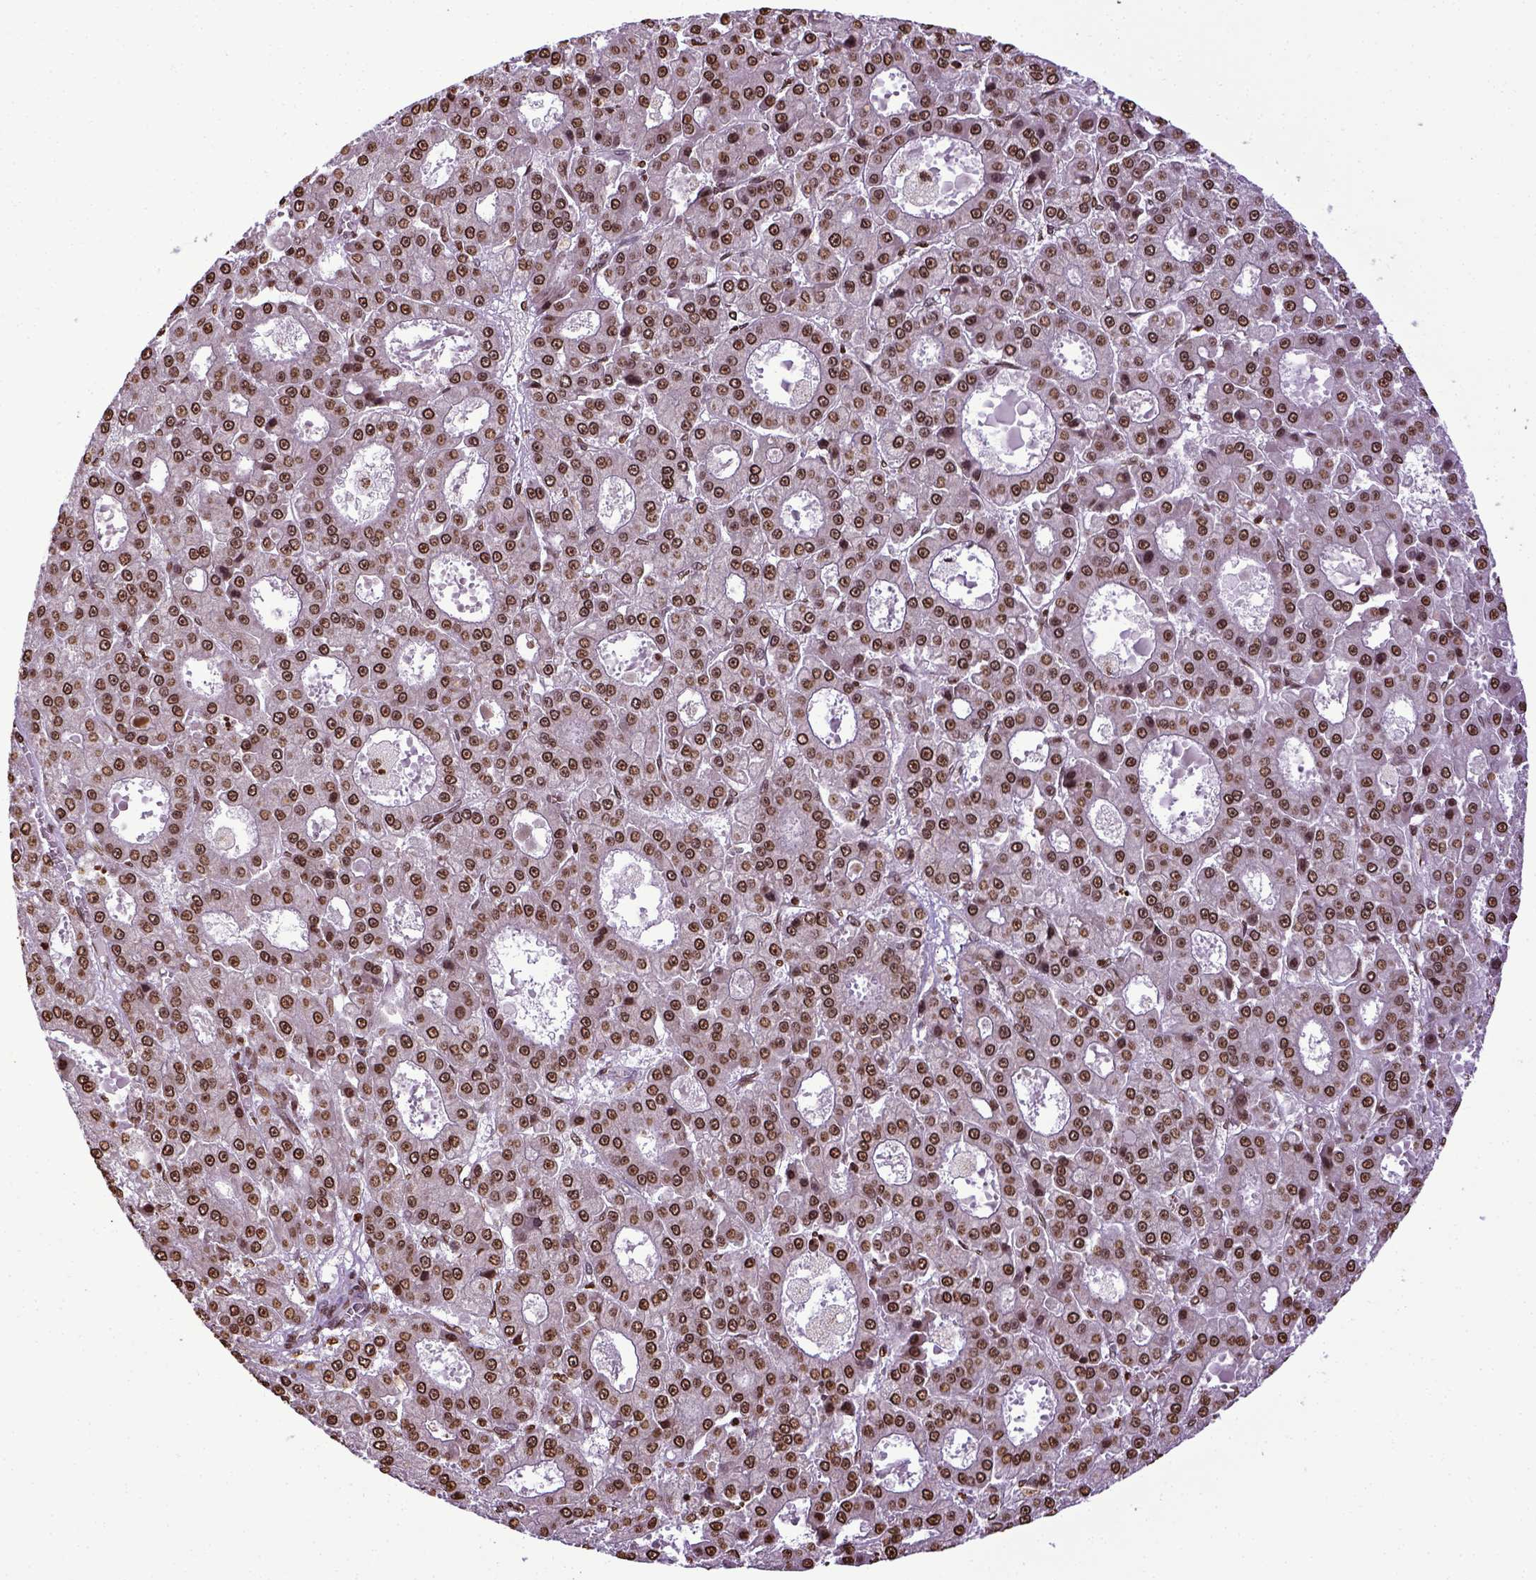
{"staining": {"intensity": "moderate", "quantity": ">75%", "location": "nuclear"}, "tissue": "liver cancer", "cell_type": "Tumor cells", "image_type": "cancer", "snomed": [{"axis": "morphology", "description": "Carcinoma, Hepatocellular, NOS"}, {"axis": "topography", "description": "Liver"}], "caption": "DAB immunohistochemical staining of liver cancer reveals moderate nuclear protein expression in approximately >75% of tumor cells. (IHC, brightfield microscopy, high magnification).", "gene": "ZNF75D", "patient": {"sex": "male", "age": 70}}